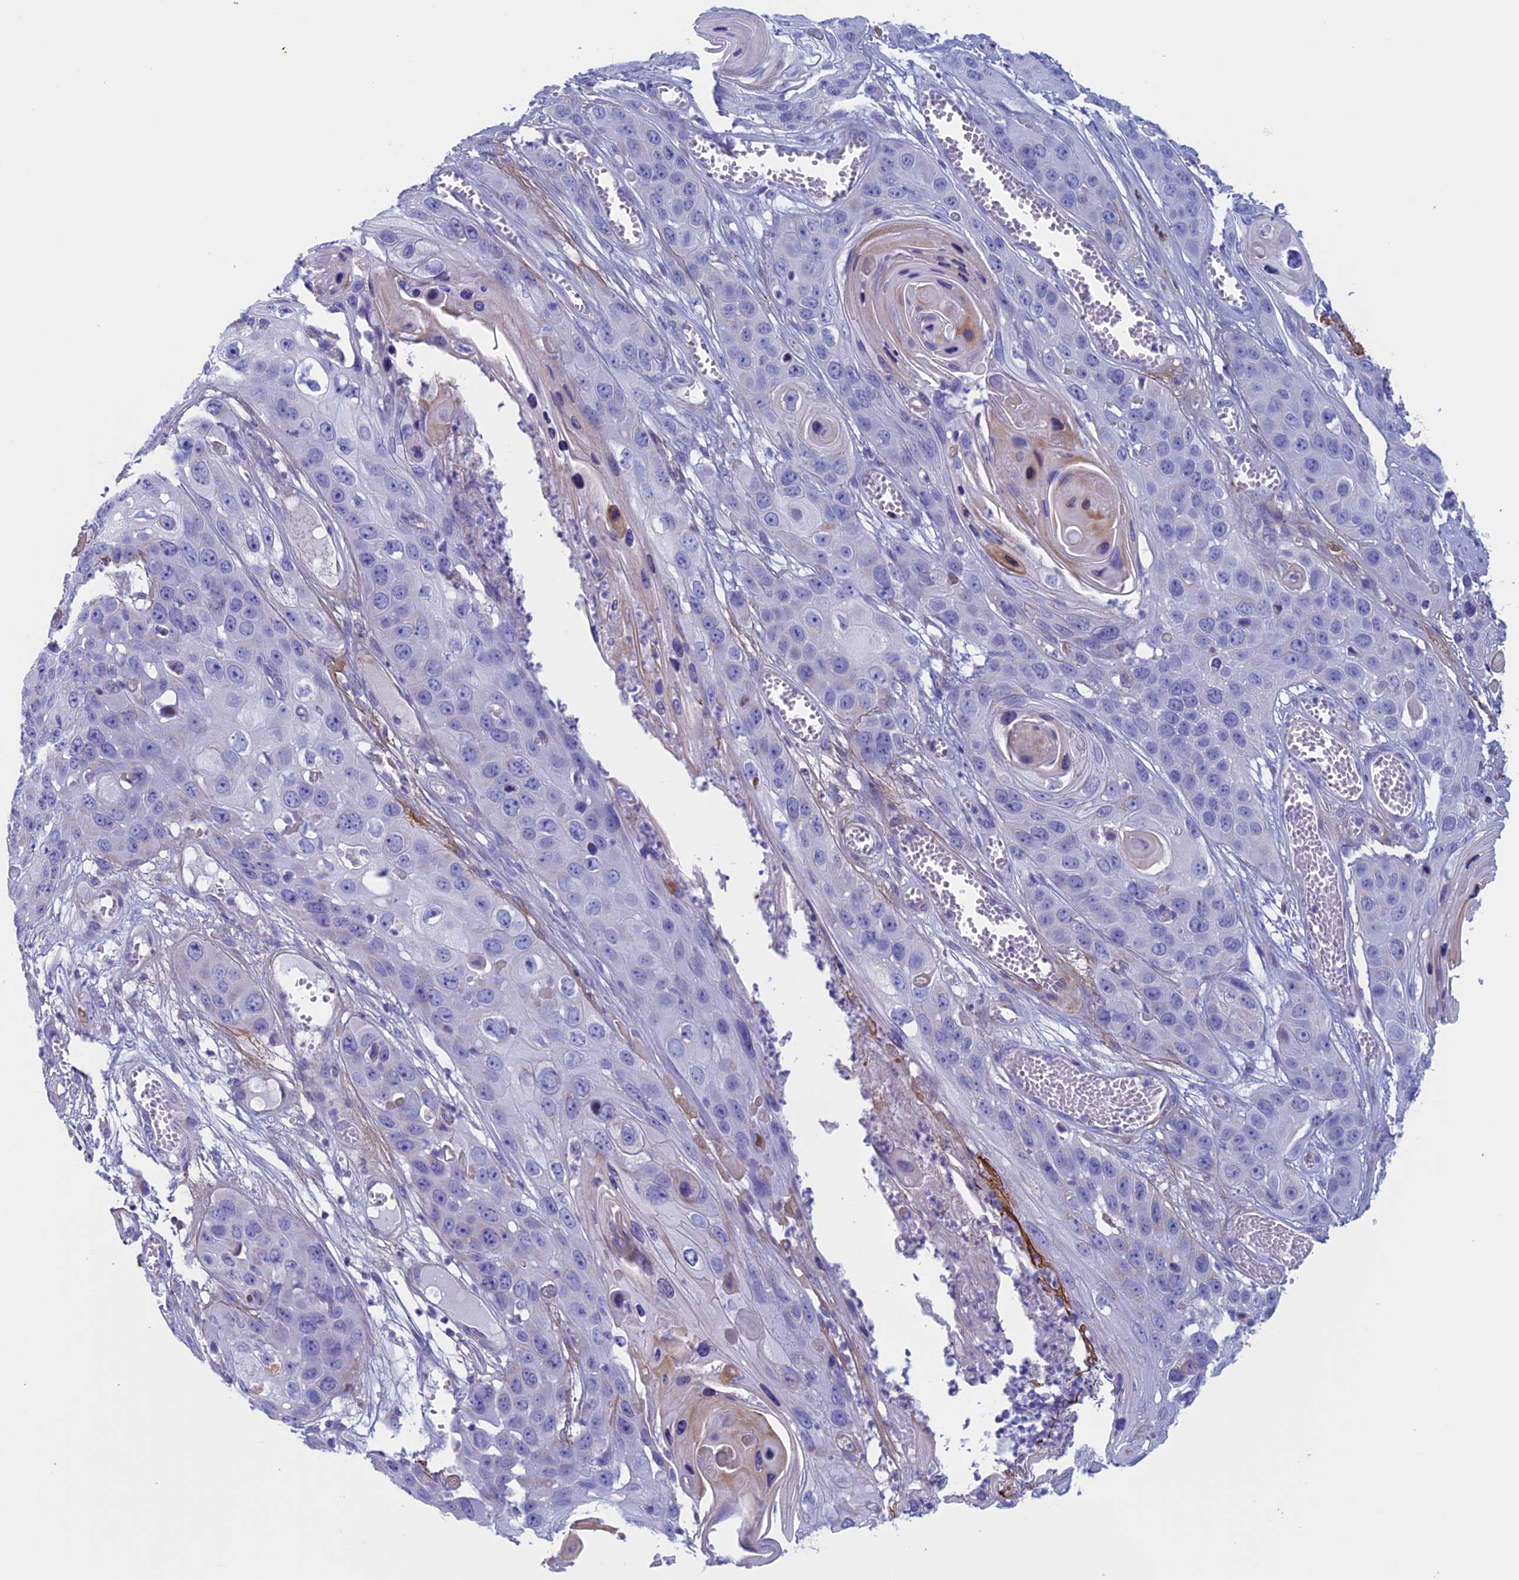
{"staining": {"intensity": "negative", "quantity": "none", "location": "none"}, "tissue": "skin cancer", "cell_type": "Tumor cells", "image_type": "cancer", "snomed": [{"axis": "morphology", "description": "Squamous cell carcinoma, NOS"}, {"axis": "topography", "description": "Skin"}], "caption": "Photomicrograph shows no protein positivity in tumor cells of skin cancer (squamous cell carcinoma) tissue. (DAB immunohistochemistry with hematoxylin counter stain).", "gene": "NDUFB9", "patient": {"sex": "male", "age": 55}}